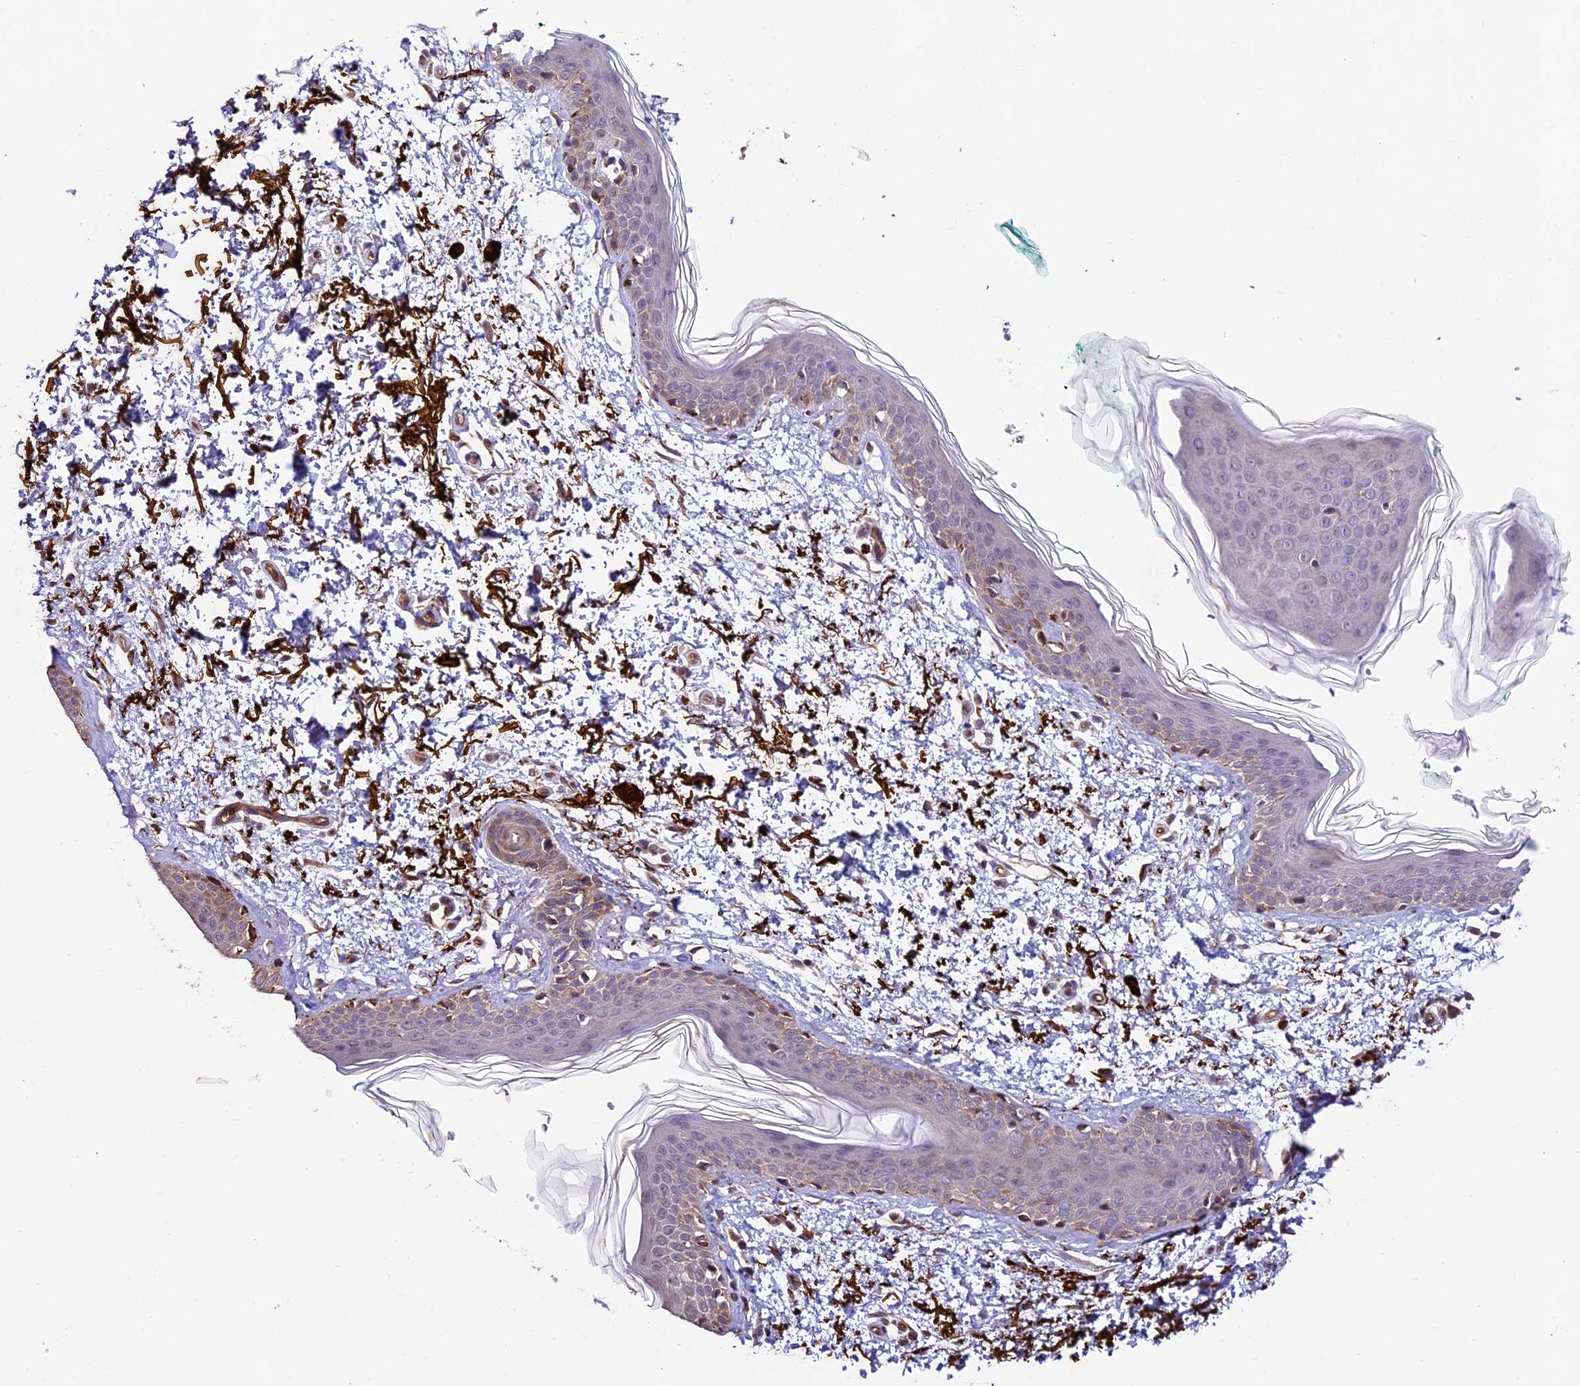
{"staining": {"intensity": "strong", "quantity": ">75%", "location": "cytoplasmic/membranous"}, "tissue": "skin", "cell_type": "Fibroblasts", "image_type": "normal", "snomed": [{"axis": "morphology", "description": "Normal tissue, NOS"}, {"axis": "topography", "description": "Skin"}], "caption": "IHC (DAB (3,3'-diaminobenzidine)) staining of unremarkable human skin demonstrates strong cytoplasmic/membranous protein positivity in approximately >75% of fibroblasts.", "gene": "LSM7", "patient": {"sex": "male", "age": 66}}